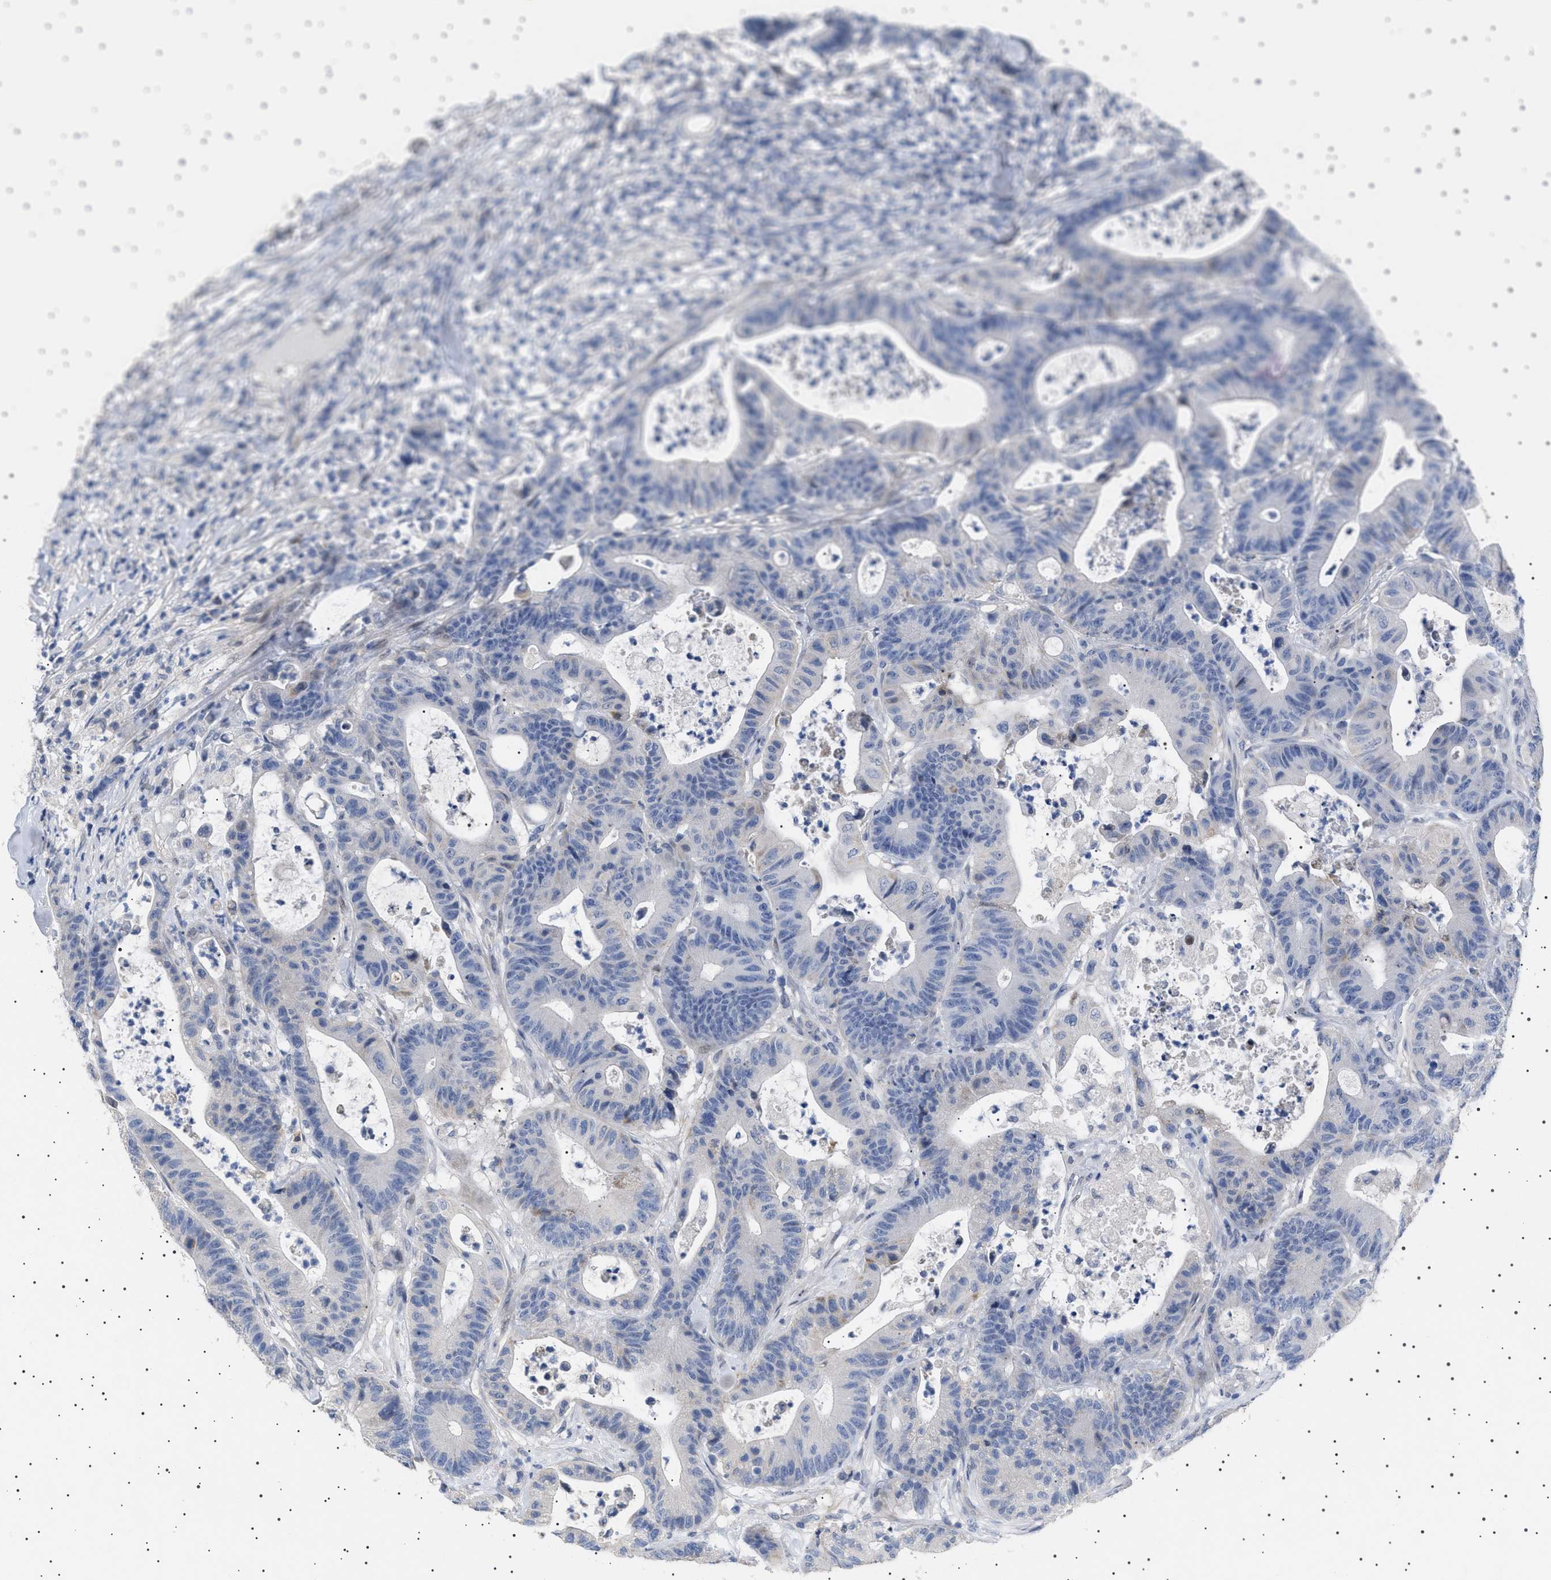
{"staining": {"intensity": "negative", "quantity": "none", "location": "none"}, "tissue": "colorectal cancer", "cell_type": "Tumor cells", "image_type": "cancer", "snomed": [{"axis": "morphology", "description": "Adenocarcinoma, NOS"}, {"axis": "topography", "description": "Colon"}], "caption": "This is an immunohistochemistry (IHC) photomicrograph of colorectal adenocarcinoma. There is no positivity in tumor cells.", "gene": "HTR1A", "patient": {"sex": "female", "age": 84}}